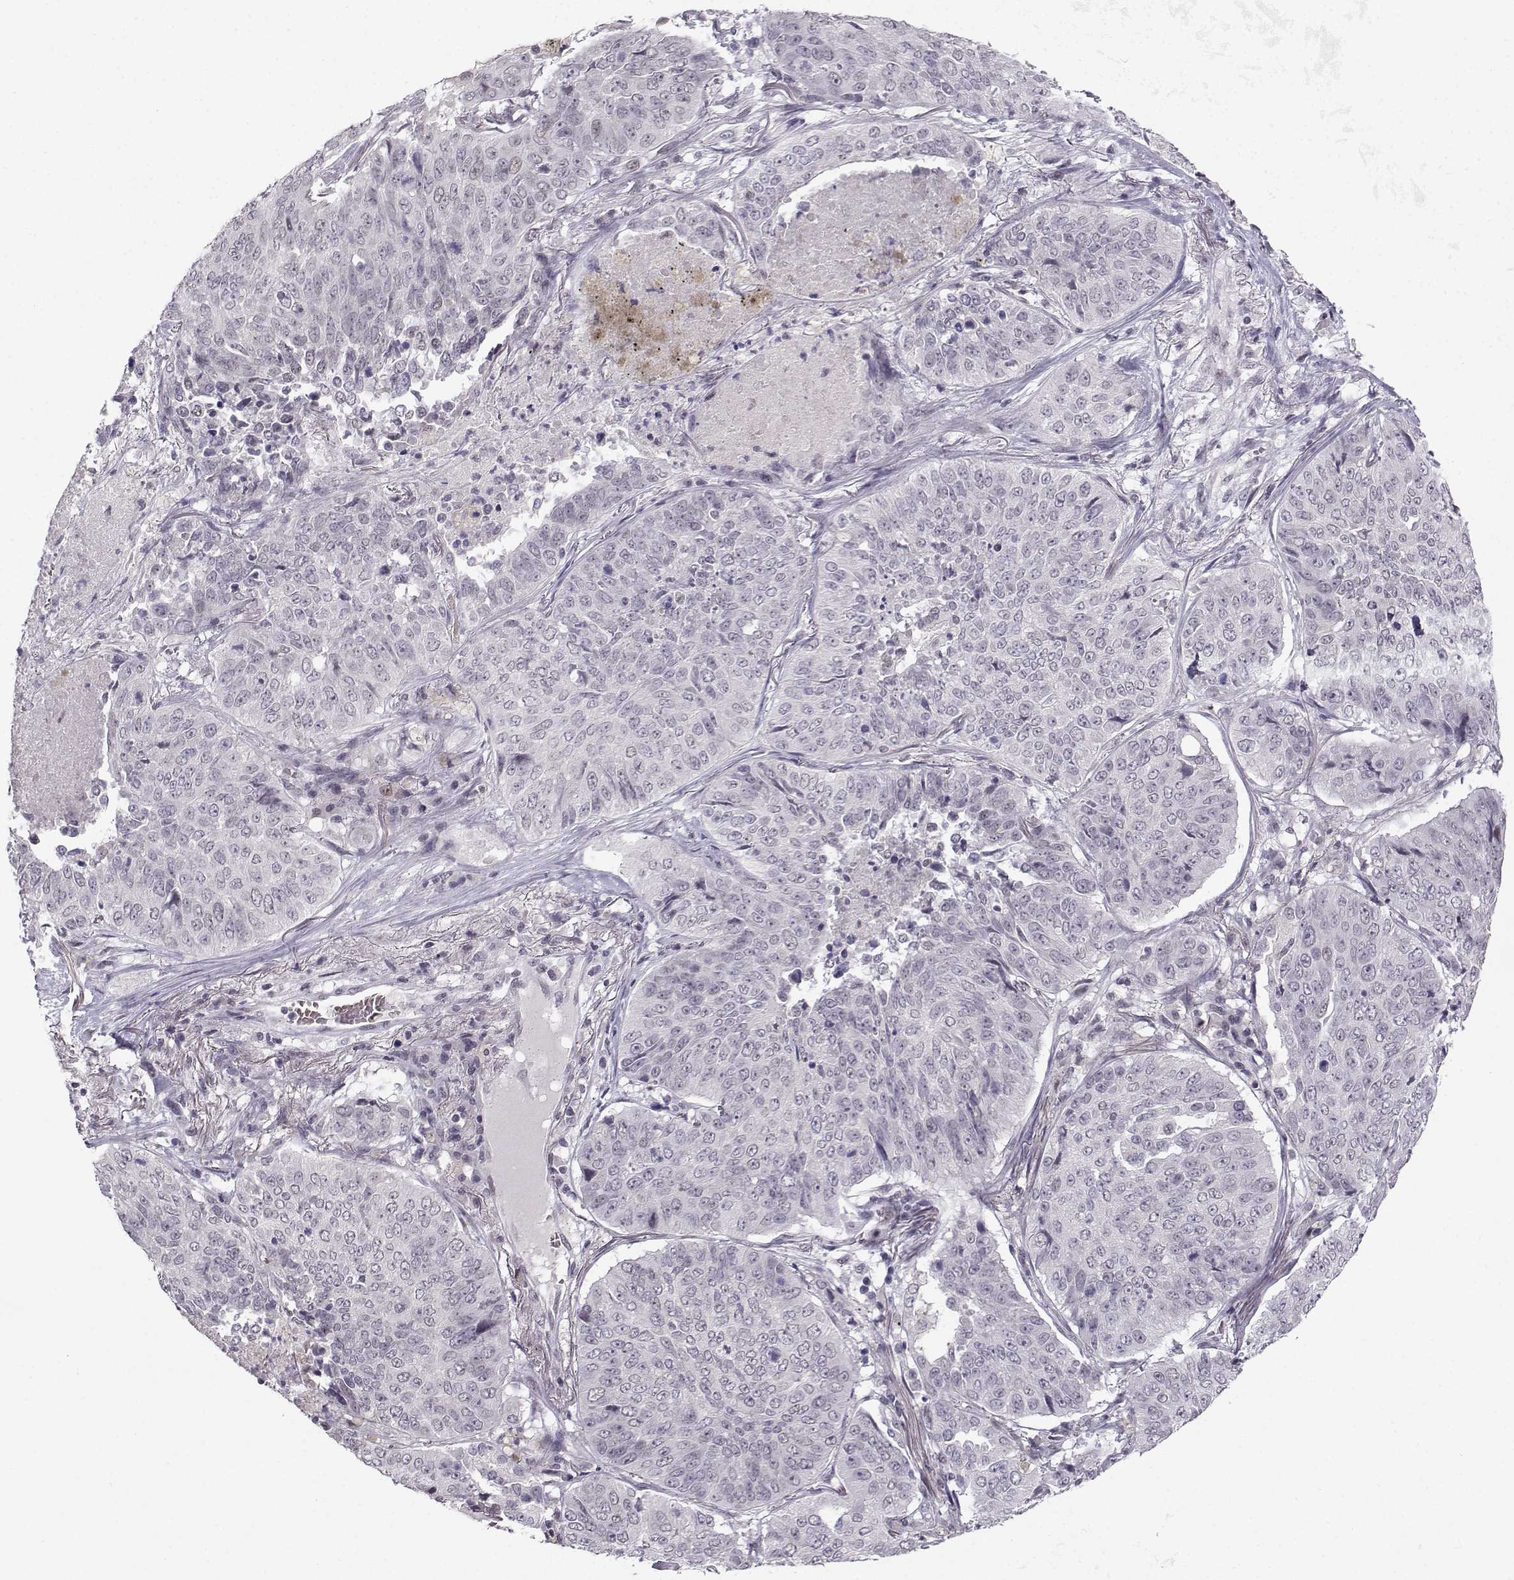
{"staining": {"intensity": "negative", "quantity": "none", "location": "none"}, "tissue": "lung cancer", "cell_type": "Tumor cells", "image_type": "cancer", "snomed": [{"axis": "morphology", "description": "Normal tissue, NOS"}, {"axis": "morphology", "description": "Squamous cell carcinoma, NOS"}, {"axis": "topography", "description": "Bronchus"}, {"axis": "topography", "description": "Lung"}], "caption": "Tumor cells show no significant positivity in lung cancer (squamous cell carcinoma).", "gene": "LIN28A", "patient": {"sex": "male", "age": 64}}